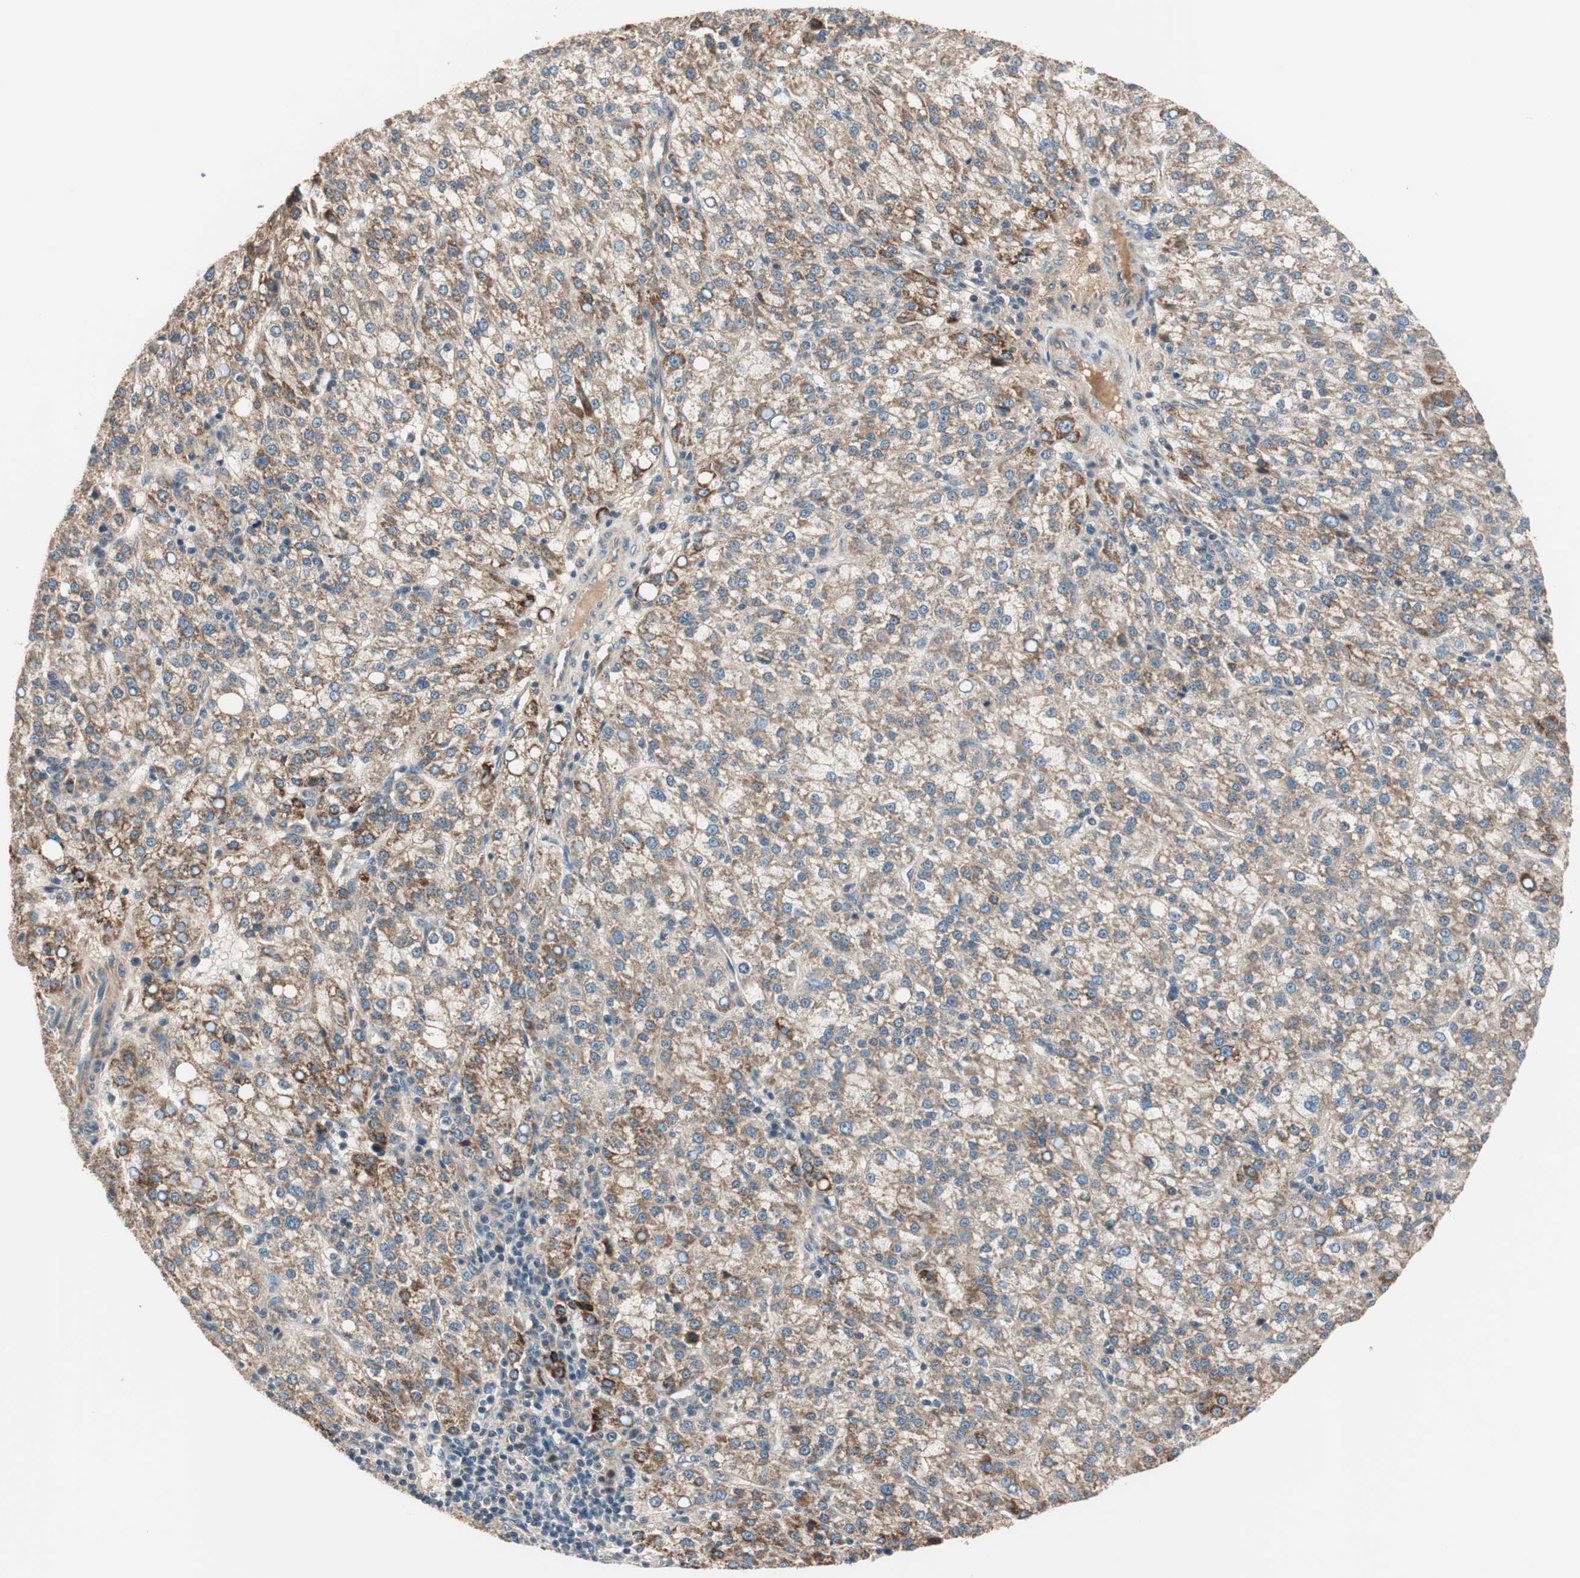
{"staining": {"intensity": "moderate", "quantity": ">75%", "location": "cytoplasmic/membranous"}, "tissue": "liver cancer", "cell_type": "Tumor cells", "image_type": "cancer", "snomed": [{"axis": "morphology", "description": "Carcinoma, Hepatocellular, NOS"}, {"axis": "topography", "description": "Liver"}], "caption": "Liver cancer stained with a brown dye reveals moderate cytoplasmic/membranous positive expression in approximately >75% of tumor cells.", "gene": "HPN", "patient": {"sex": "female", "age": 58}}